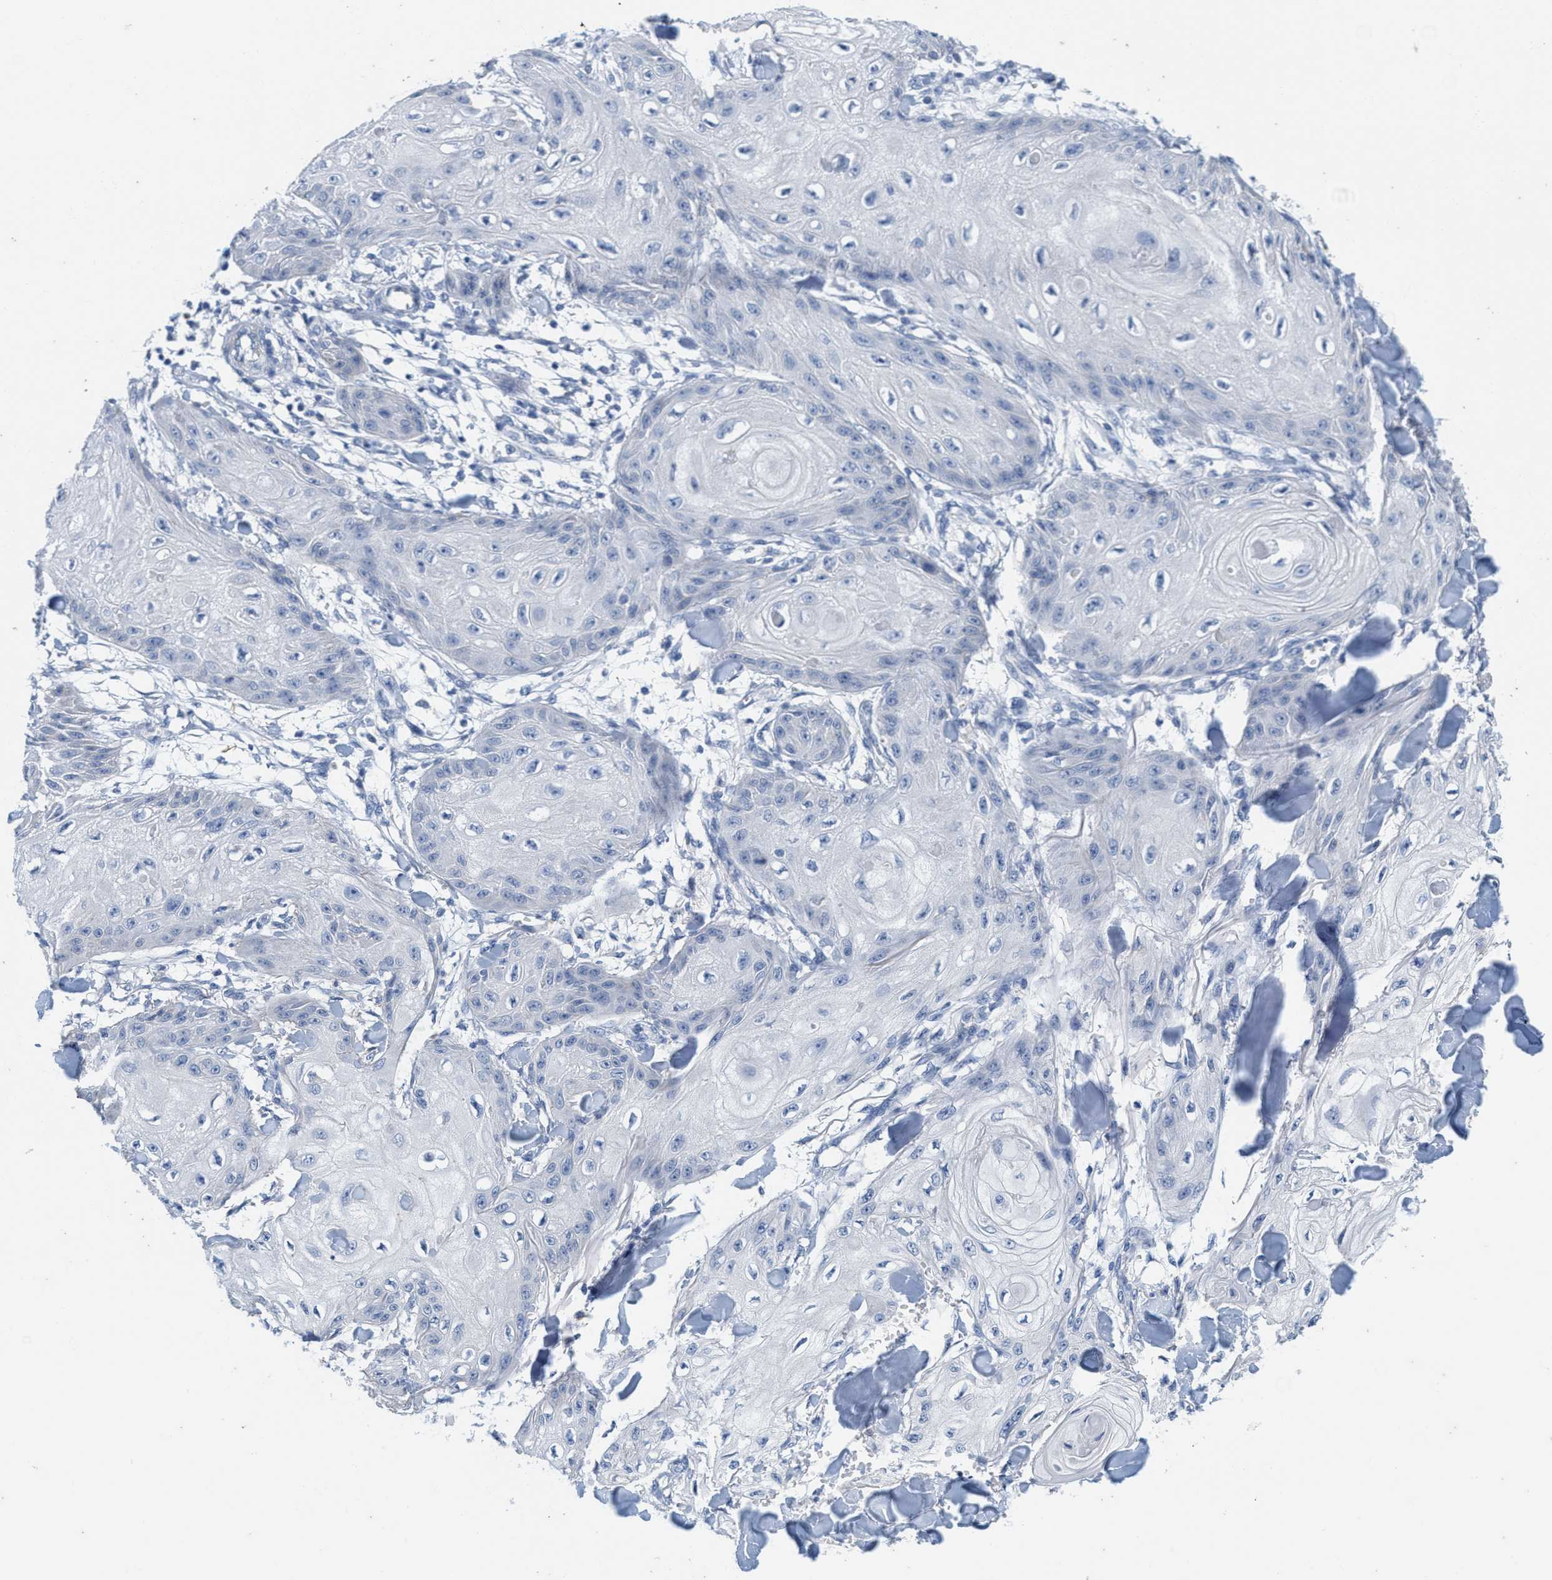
{"staining": {"intensity": "negative", "quantity": "none", "location": "none"}, "tissue": "skin cancer", "cell_type": "Tumor cells", "image_type": "cancer", "snomed": [{"axis": "morphology", "description": "Squamous cell carcinoma, NOS"}, {"axis": "topography", "description": "Skin"}], "caption": "Tumor cells are negative for protein expression in human skin squamous cell carcinoma. (DAB IHC with hematoxylin counter stain).", "gene": "ABCB11", "patient": {"sex": "male", "age": 74}}